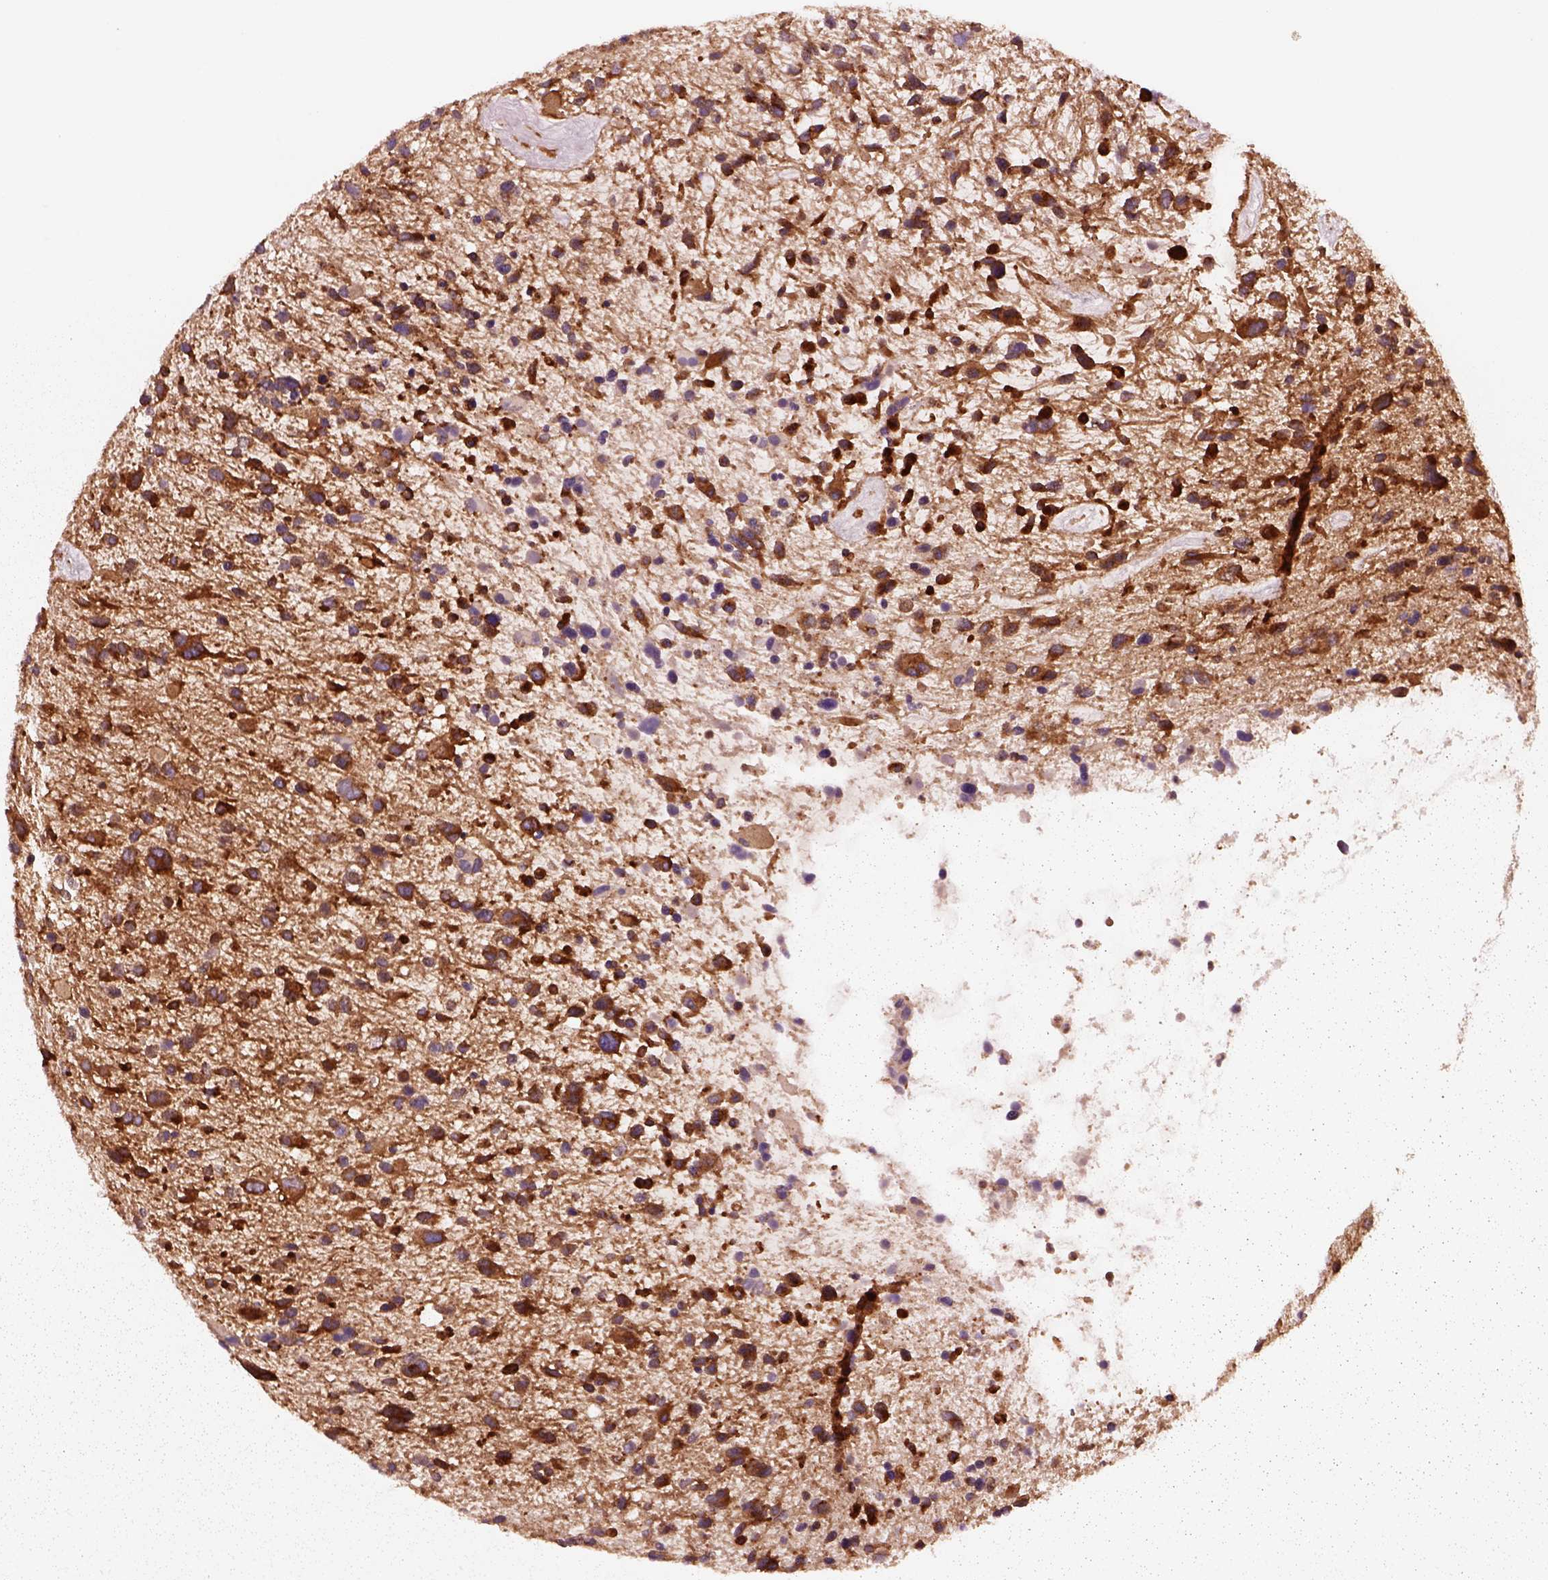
{"staining": {"intensity": "strong", "quantity": ">75%", "location": "cytoplasmic/membranous"}, "tissue": "glioma", "cell_type": "Tumor cells", "image_type": "cancer", "snomed": [{"axis": "morphology", "description": "Glioma, malignant, High grade"}, {"axis": "topography", "description": "Brain"}], "caption": "Immunohistochemical staining of human glioma demonstrates high levels of strong cytoplasmic/membranous positivity in about >75% of tumor cells.", "gene": "WASHC2A", "patient": {"sex": "female", "age": 11}}